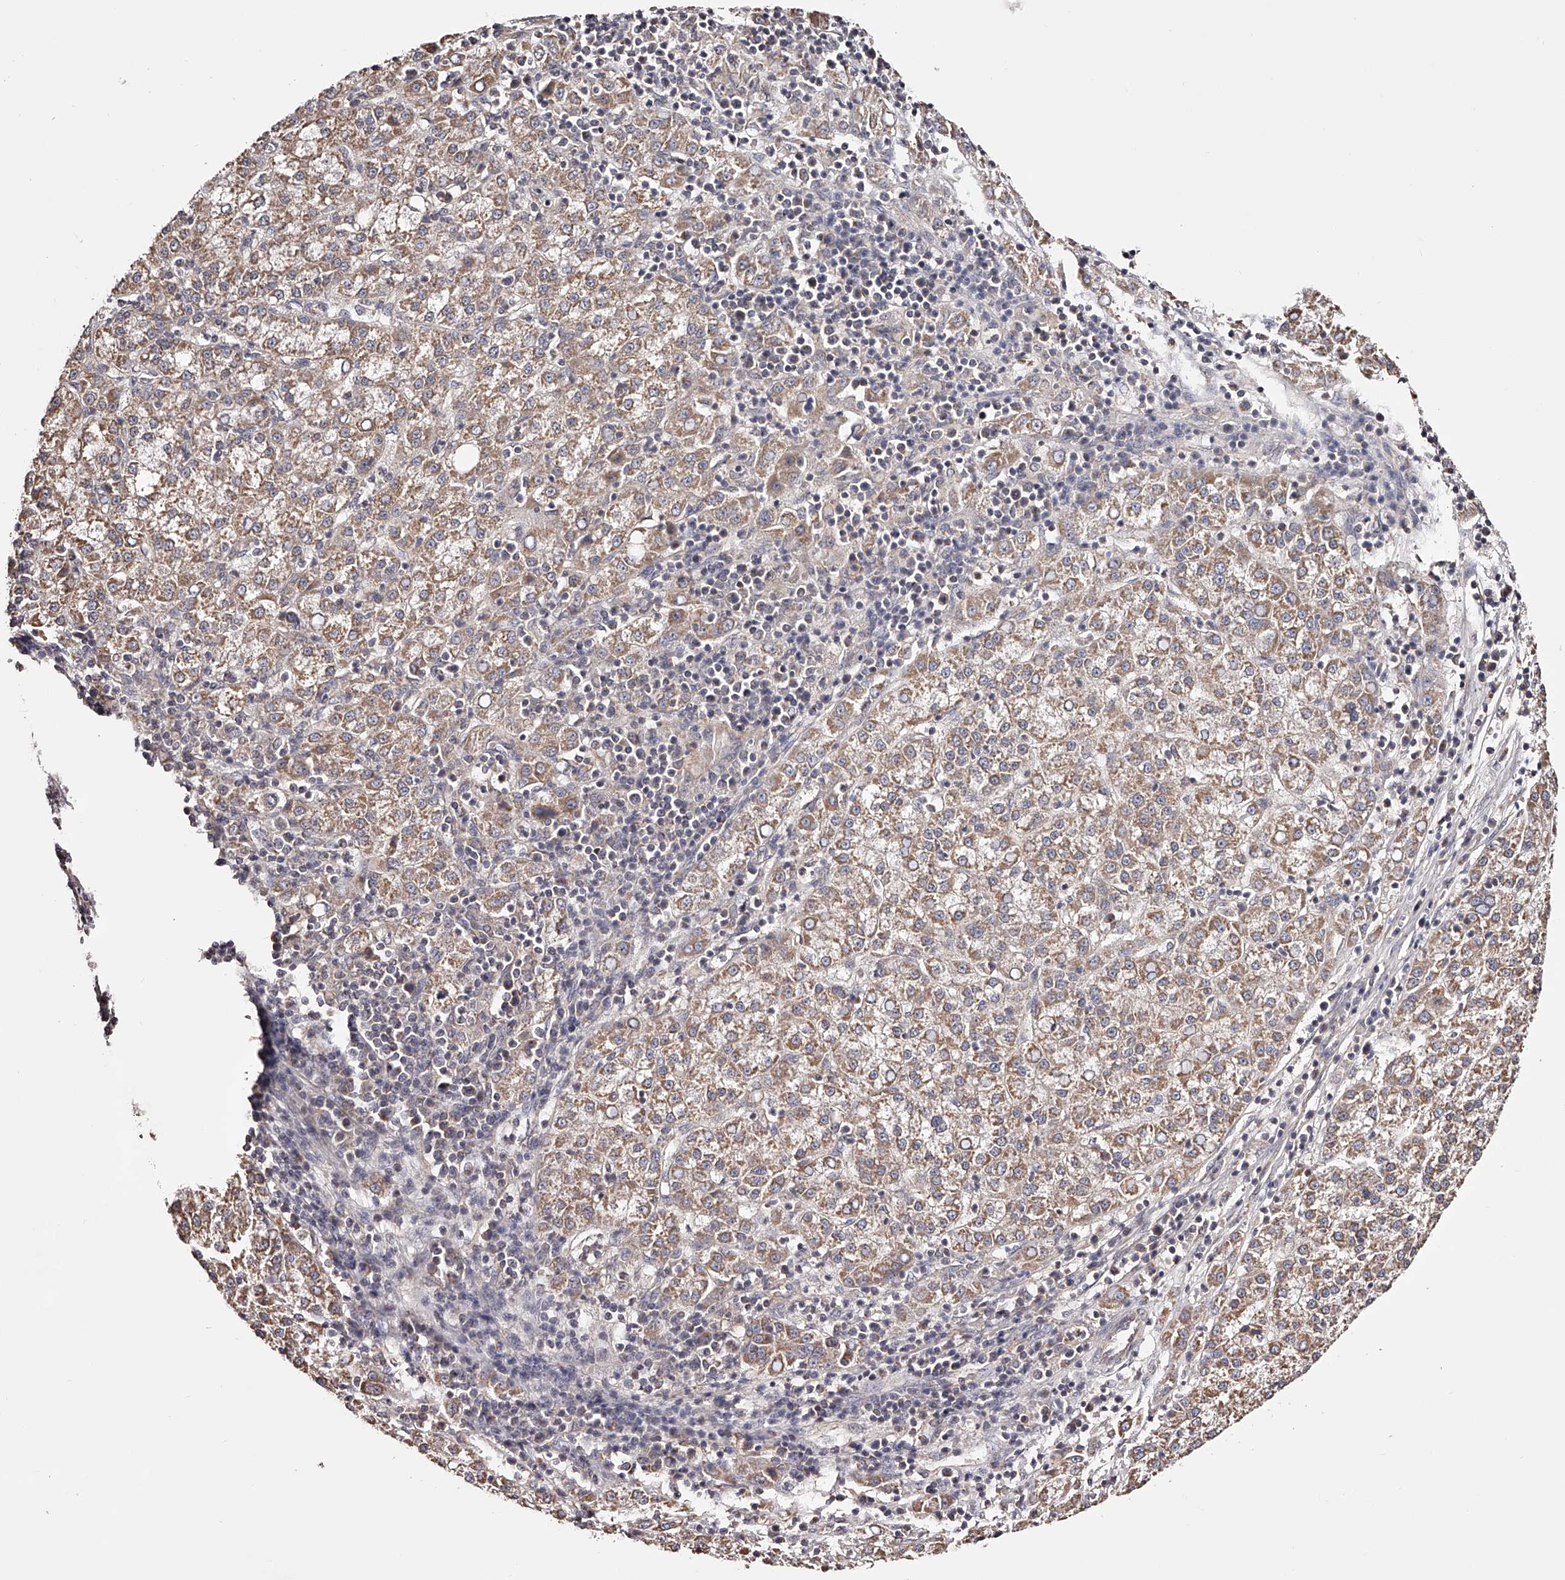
{"staining": {"intensity": "moderate", "quantity": ">75%", "location": "cytoplasmic/membranous"}, "tissue": "liver cancer", "cell_type": "Tumor cells", "image_type": "cancer", "snomed": [{"axis": "morphology", "description": "Carcinoma, Hepatocellular, NOS"}, {"axis": "topography", "description": "Liver"}], "caption": "Brown immunohistochemical staining in human liver cancer (hepatocellular carcinoma) shows moderate cytoplasmic/membranous expression in about >75% of tumor cells. The staining was performed using DAB to visualize the protein expression in brown, while the nuclei were stained in blue with hematoxylin (Magnification: 20x).", "gene": "USP21", "patient": {"sex": "female", "age": 58}}